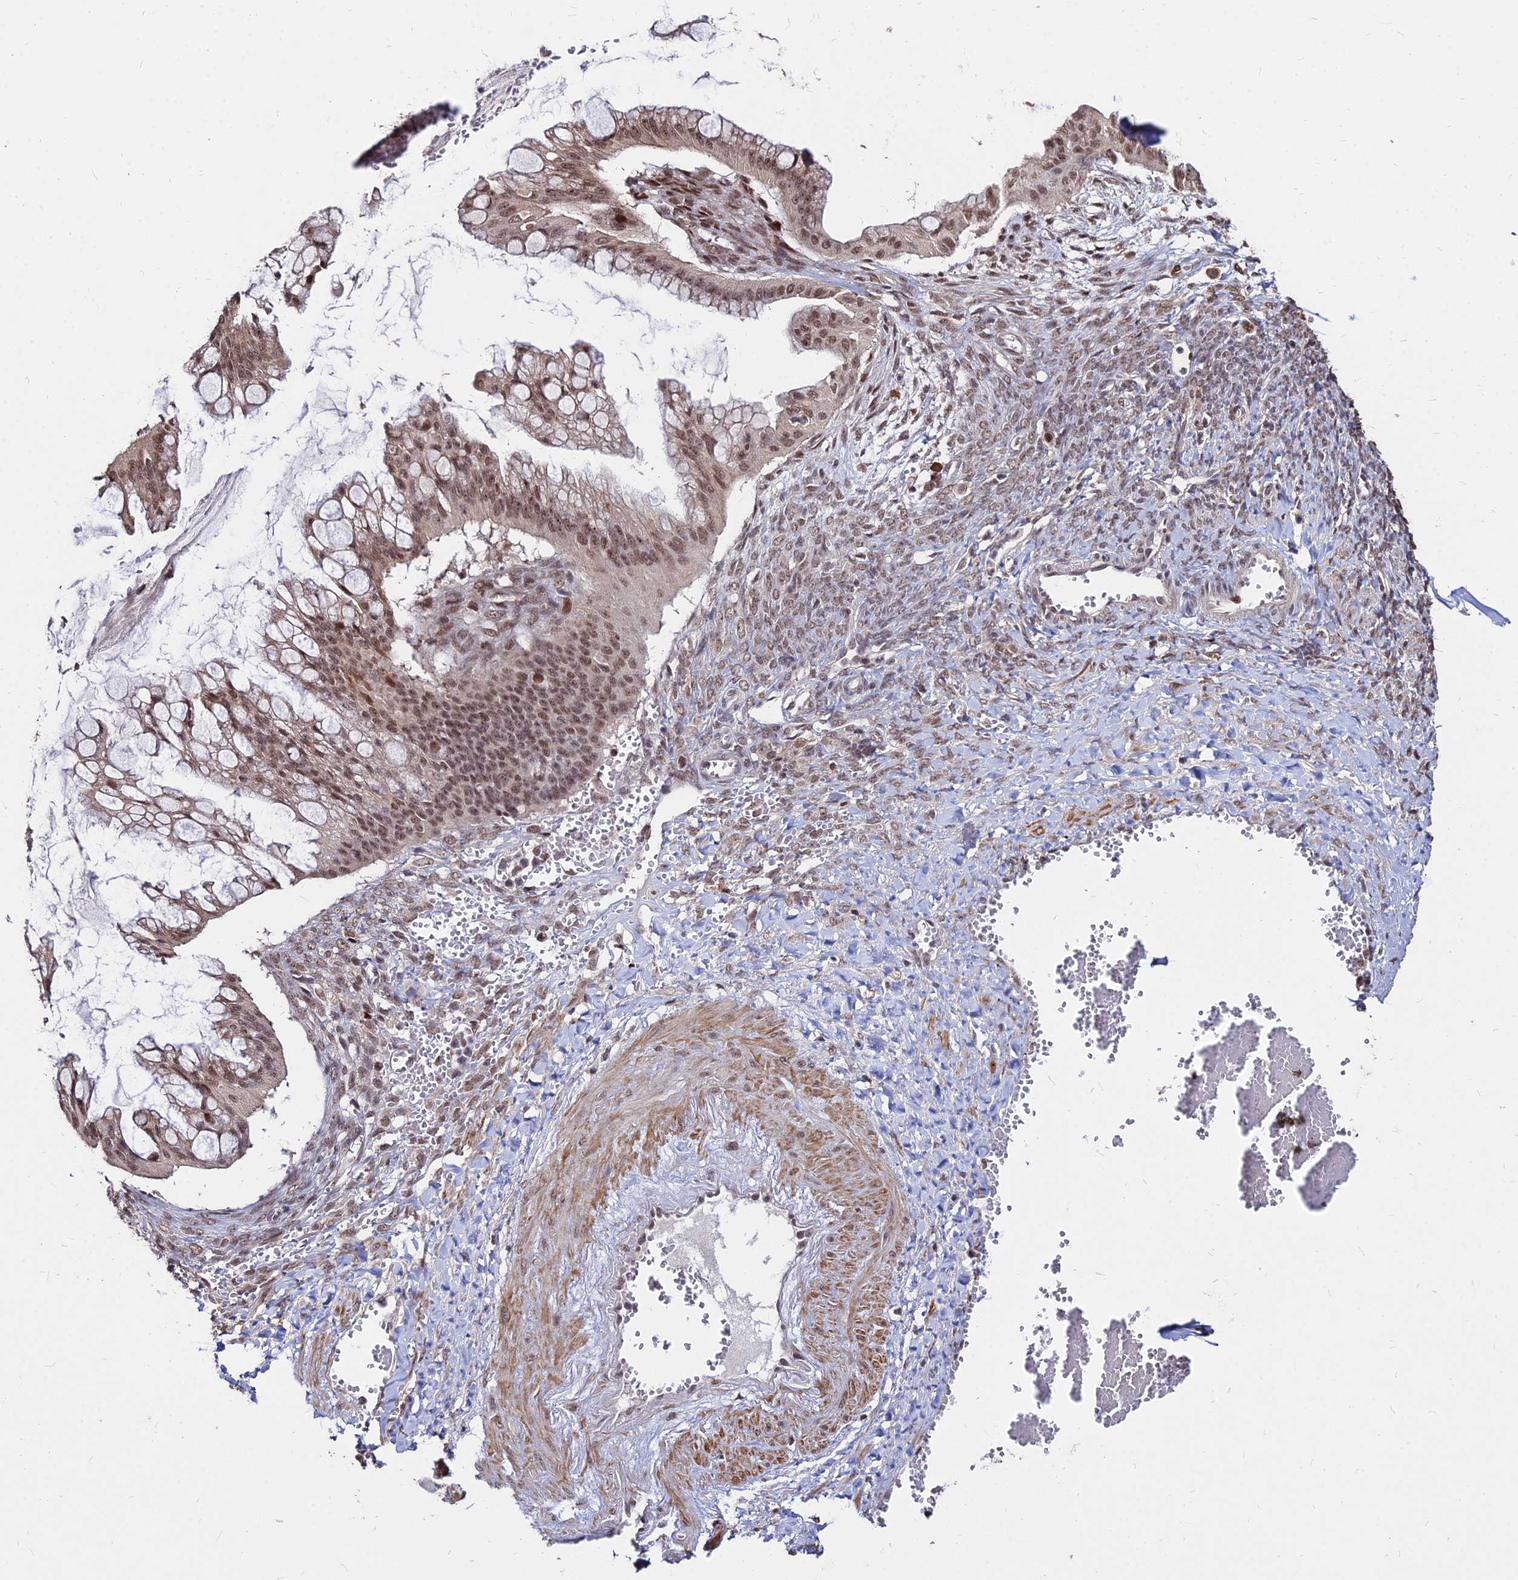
{"staining": {"intensity": "moderate", "quantity": ">75%", "location": "nuclear"}, "tissue": "ovarian cancer", "cell_type": "Tumor cells", "image_type": "cancer", "snomed": [{"axis": "morphology", "description": "Cystadenocarcinoma, mucinous, NOS"}, {"axis": "topography", "description": "Ovary"}], "caption": "IHC of human ovarian cancer displays medium levels of moderate nuclear staining in about >75% of tumor cells. Nuclei are stained in blue.", "gene": "ZBED4", "patient": {"sex": "female", "age": 73}}